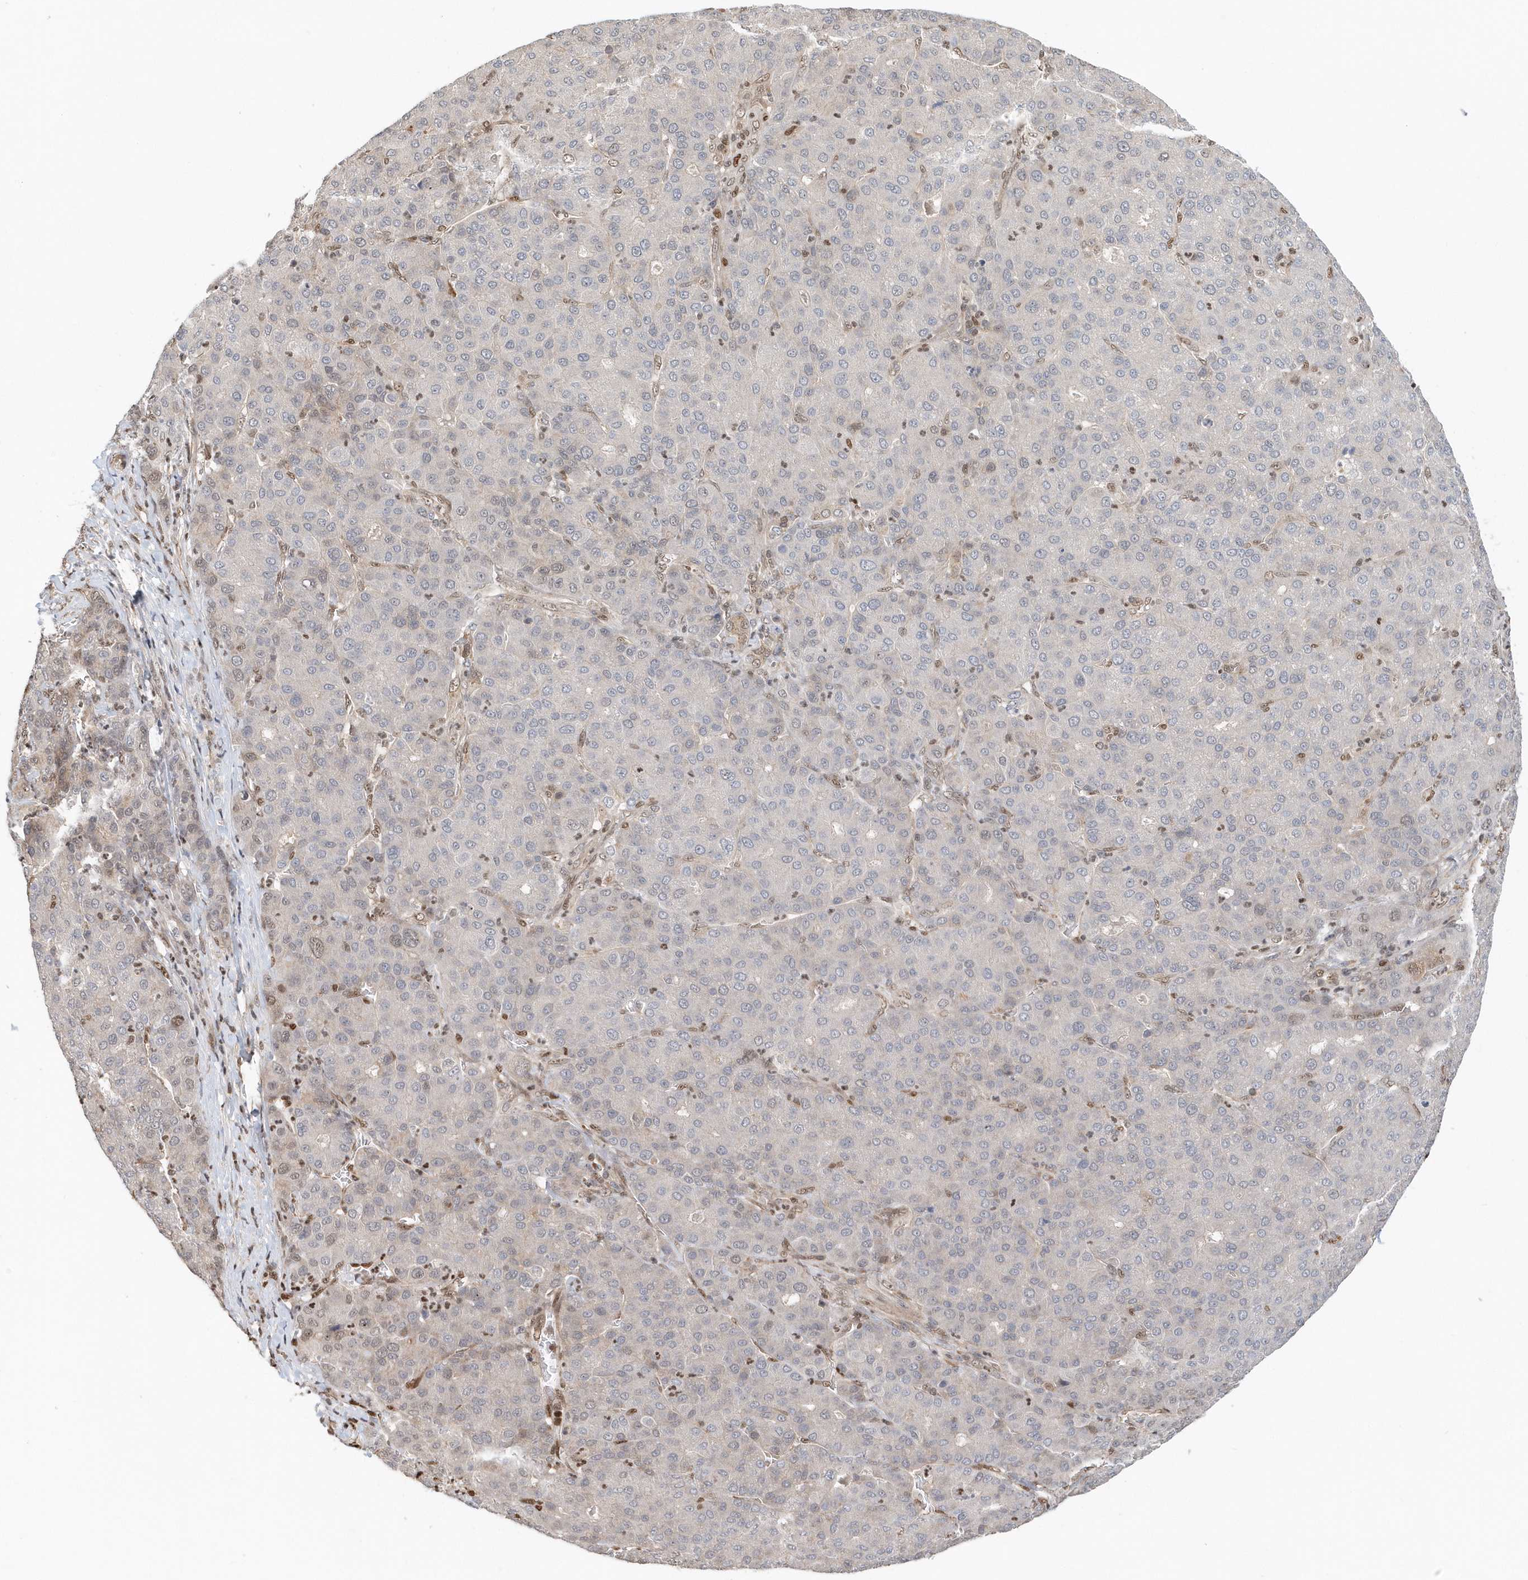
{"staining": {"intensity": "negative", "quantity": "none", "location": "none"}, "tissue": "liver cancer", "cell_type": "Tumor cells", "image_type": "cancer", "snomed": [{"axis": "morphology", "description": "Carcinoma, Hepatocellular, NOS"}, {"axis": "topography", "description": "Liver"}], "caption": "Liver hepatocellular carcinoma was stained to show a protein in brown. There is no significant expression in tumor cells.", "gene": "SUMO2", "patient": {"sex": "male", "age": 65}}